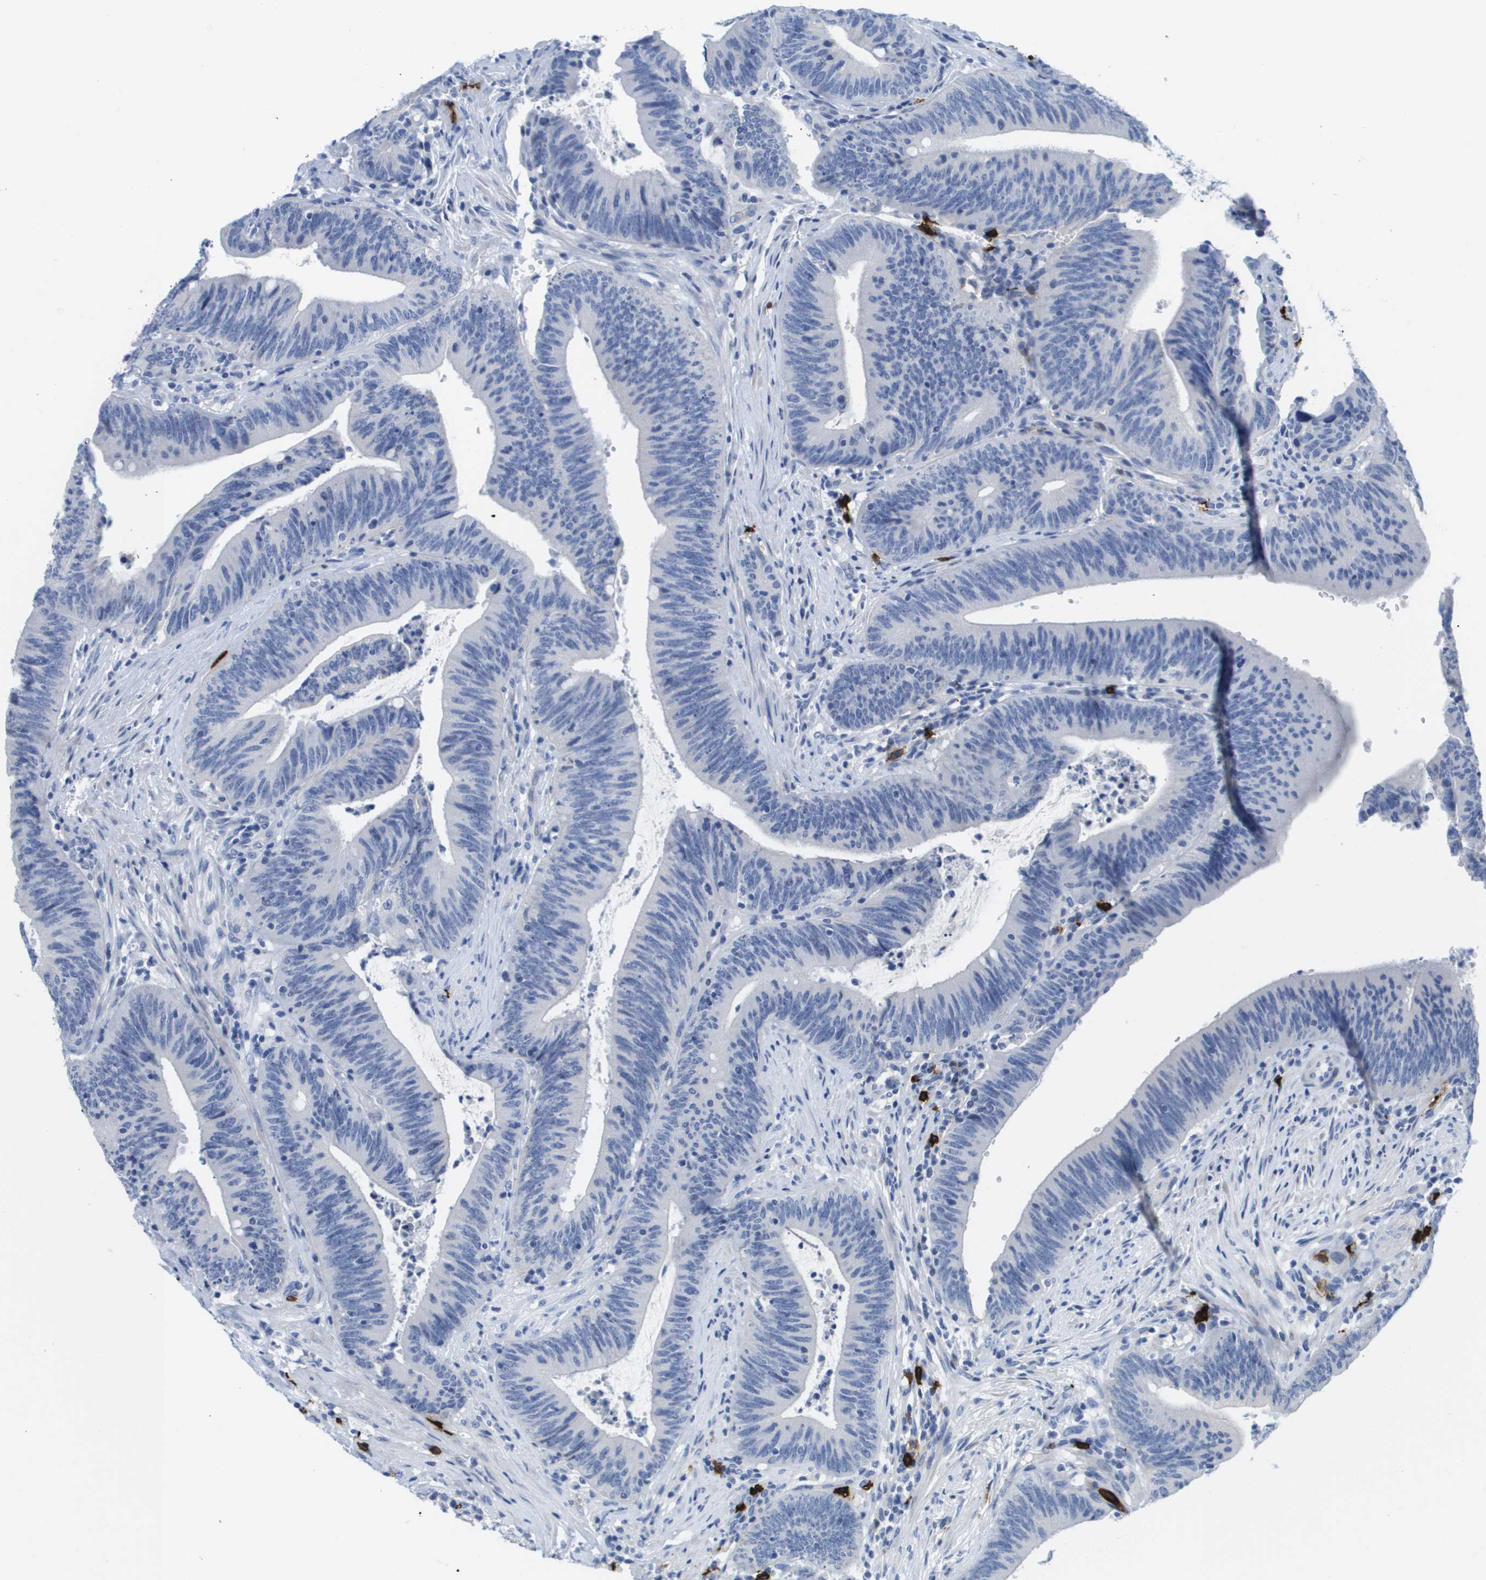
{"staining": {"intensity": "negative", "quantity": "none", "location": "none"}, "tissue": "colorectal cancer", "cell_type": "Tumor cells", "image_type": "cancer", "snomed": [{"axis": "morphology", "description": "Normal tissue, NOS"}, {"axis": "morphology", "description": "Adenocarcinoma, NOS"}, {"axis": "topography", "description": "Rectum"}], "caption": "Histopathology image shows no significant protein expression in tumor cells of colorectal cancer (adenocarcinoma). Nuclei are stained in blue.", "gene": "MS4A1", "patient": {"sex": "female", "age": 66}}